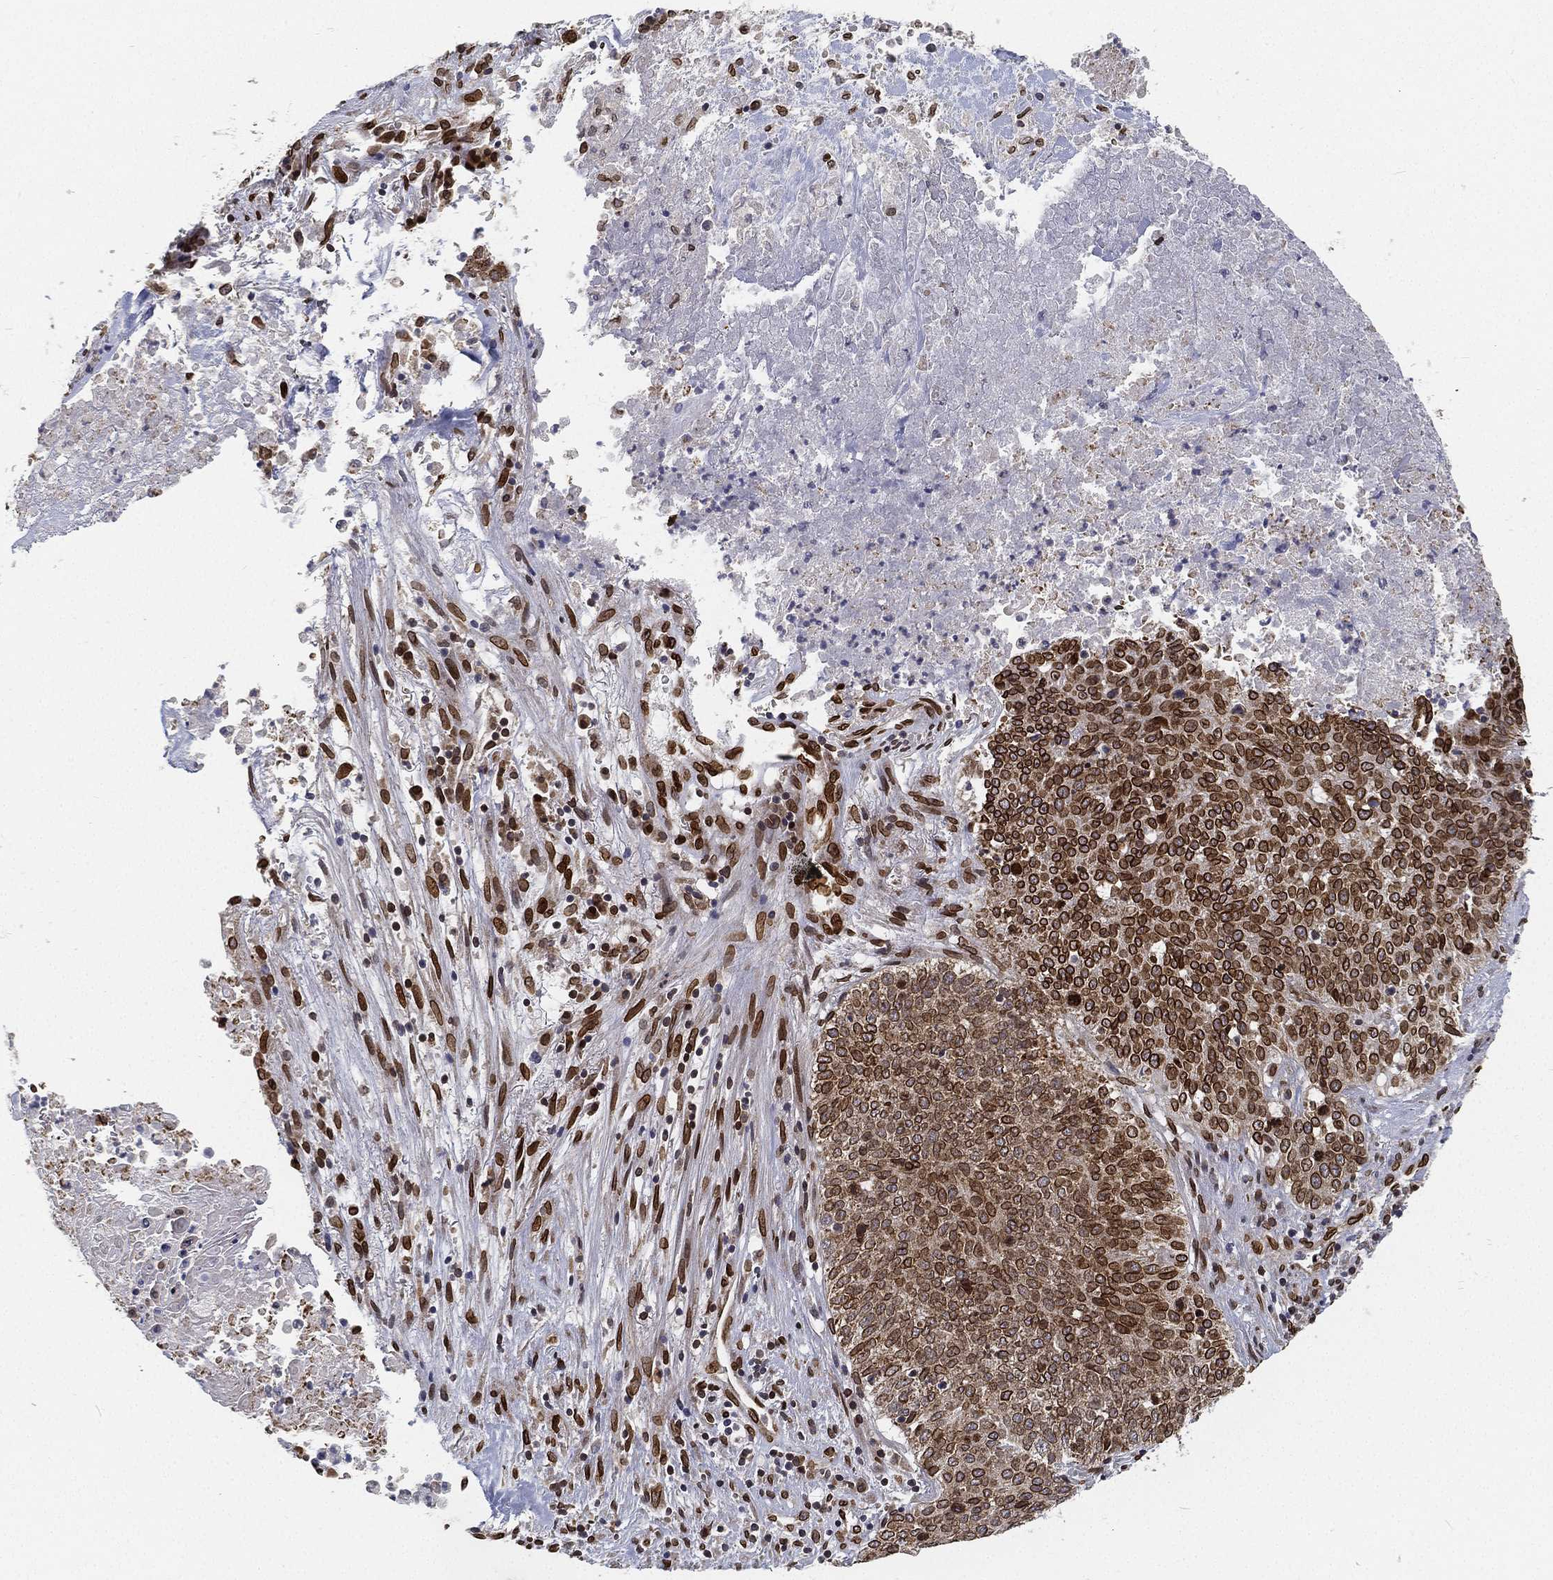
{"staining": {"intensity": "strong", "quantity": ">75%", "location": "cytoplasmic/membranous,nuclear"}, "tissue": "lung cancer", "cell_type": "Tumor cells", "image_type": "cancer", "snomed": [{"axis": "morphology", "description": "Squamous cell carcinoma, NOS"}, {"axis": "topography", "description": "Lung"}], "caption": "Approximately >75% of tumor cells in lung cancer (squamous cell carcinoma) demonstrate strong cytoplasmic/membranous and nuclear protein expression as visualized by brown immunohistochemical staining.", "gene": "PALB2", "patient": {"sex": "male", "age": 64}}